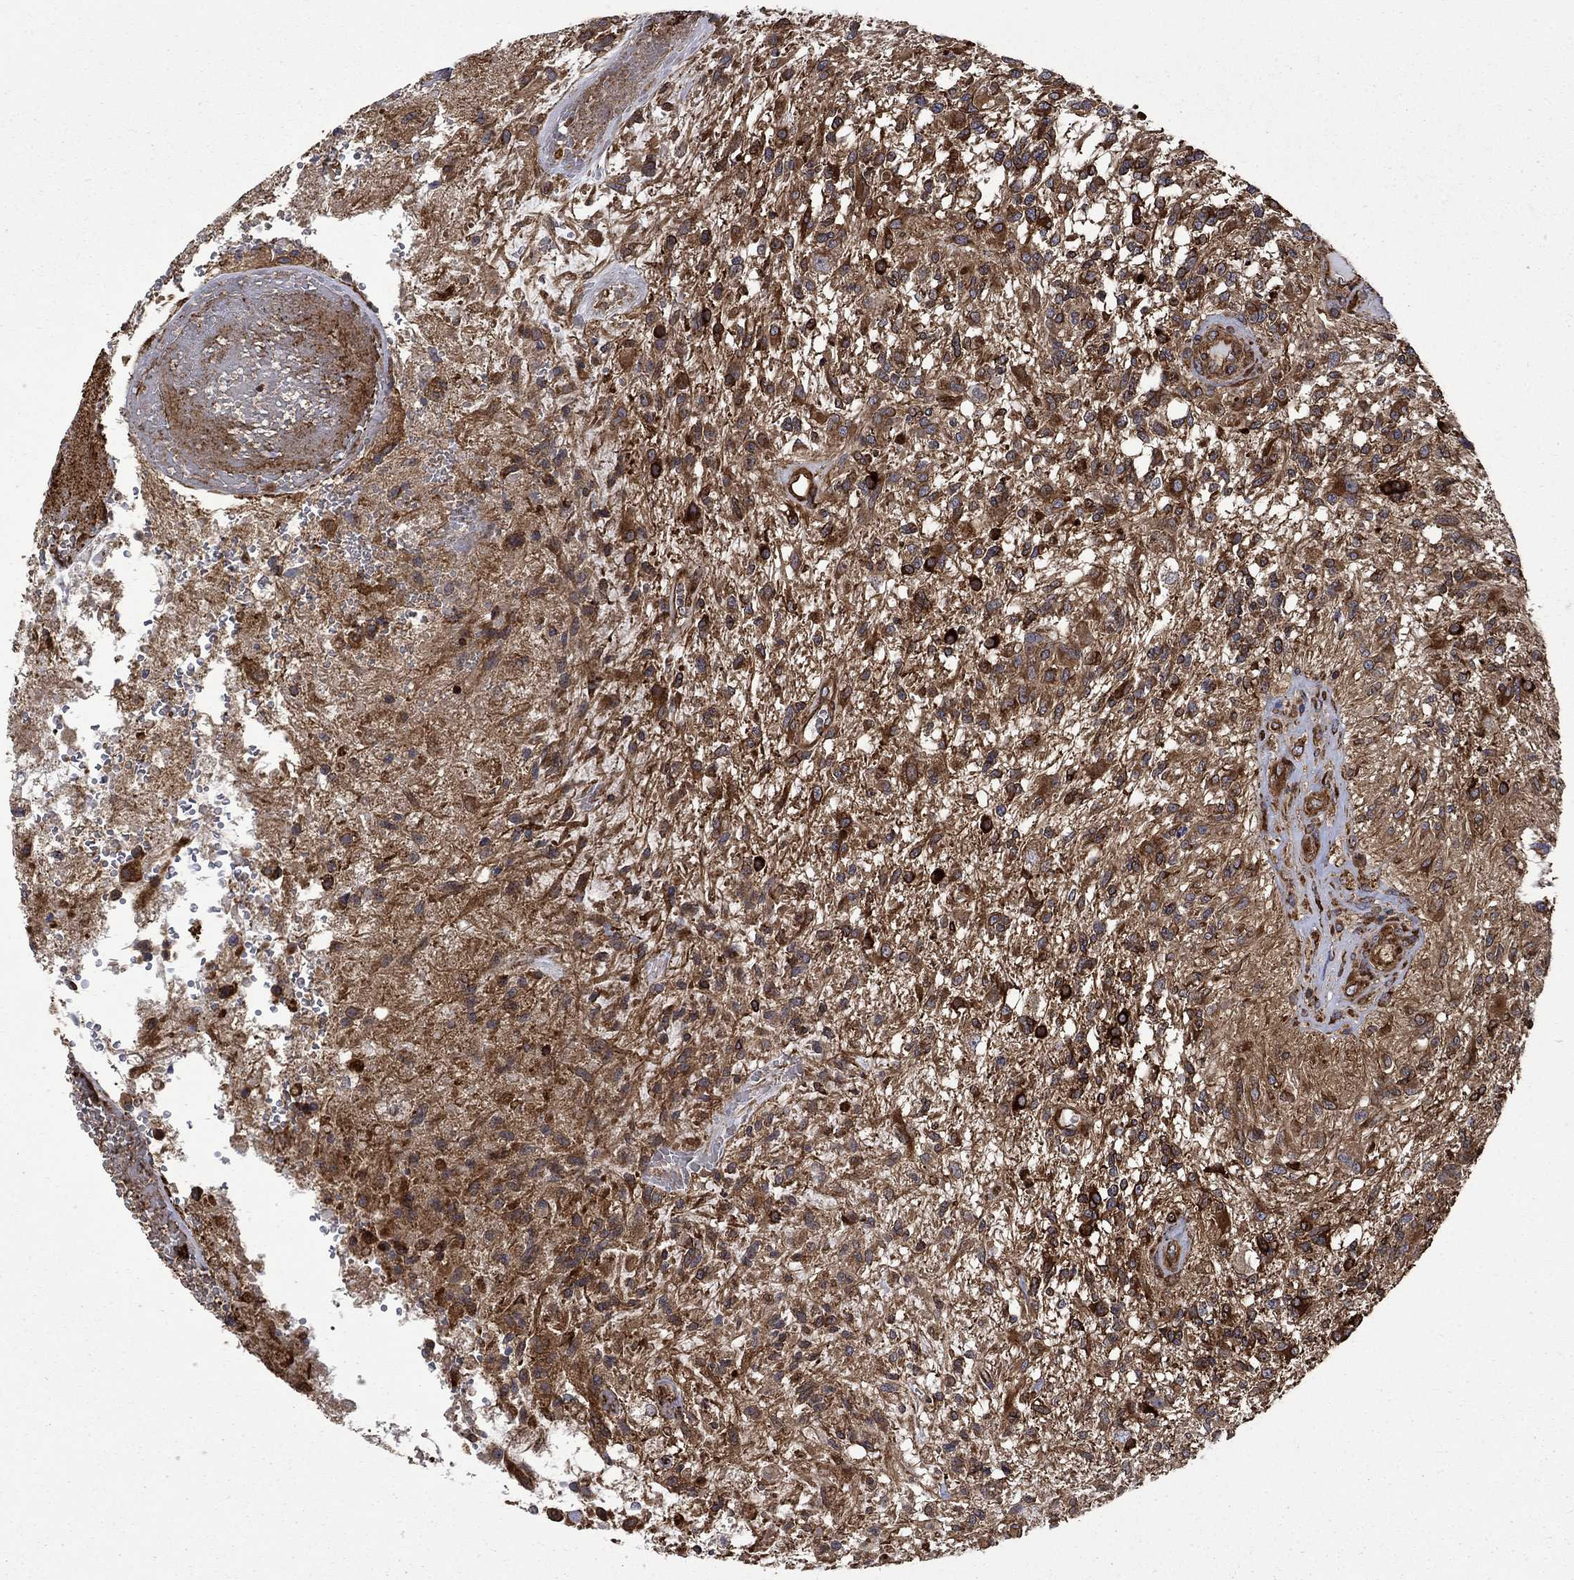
{"staining": {"intensity": "strong", "quantity": "25%-75%", "location": "cytoplasmic/membranous"}, "tissue": "glioma", "cell_type": "Tumor cells", "image_type": "cancer", "snomed": [{"axis": "morphology", "description": "Glioma, malignant, High grade"}, {"axis": "topography", "description": "Brain"}], "caption": "The photomicrograph reveals a brown stain indicating the presence of a protein in the cytoplasmic/membranous of tumor cells in glioma.", "gene": "CUTC", "patient": {"sex": "male", "age": 56}}